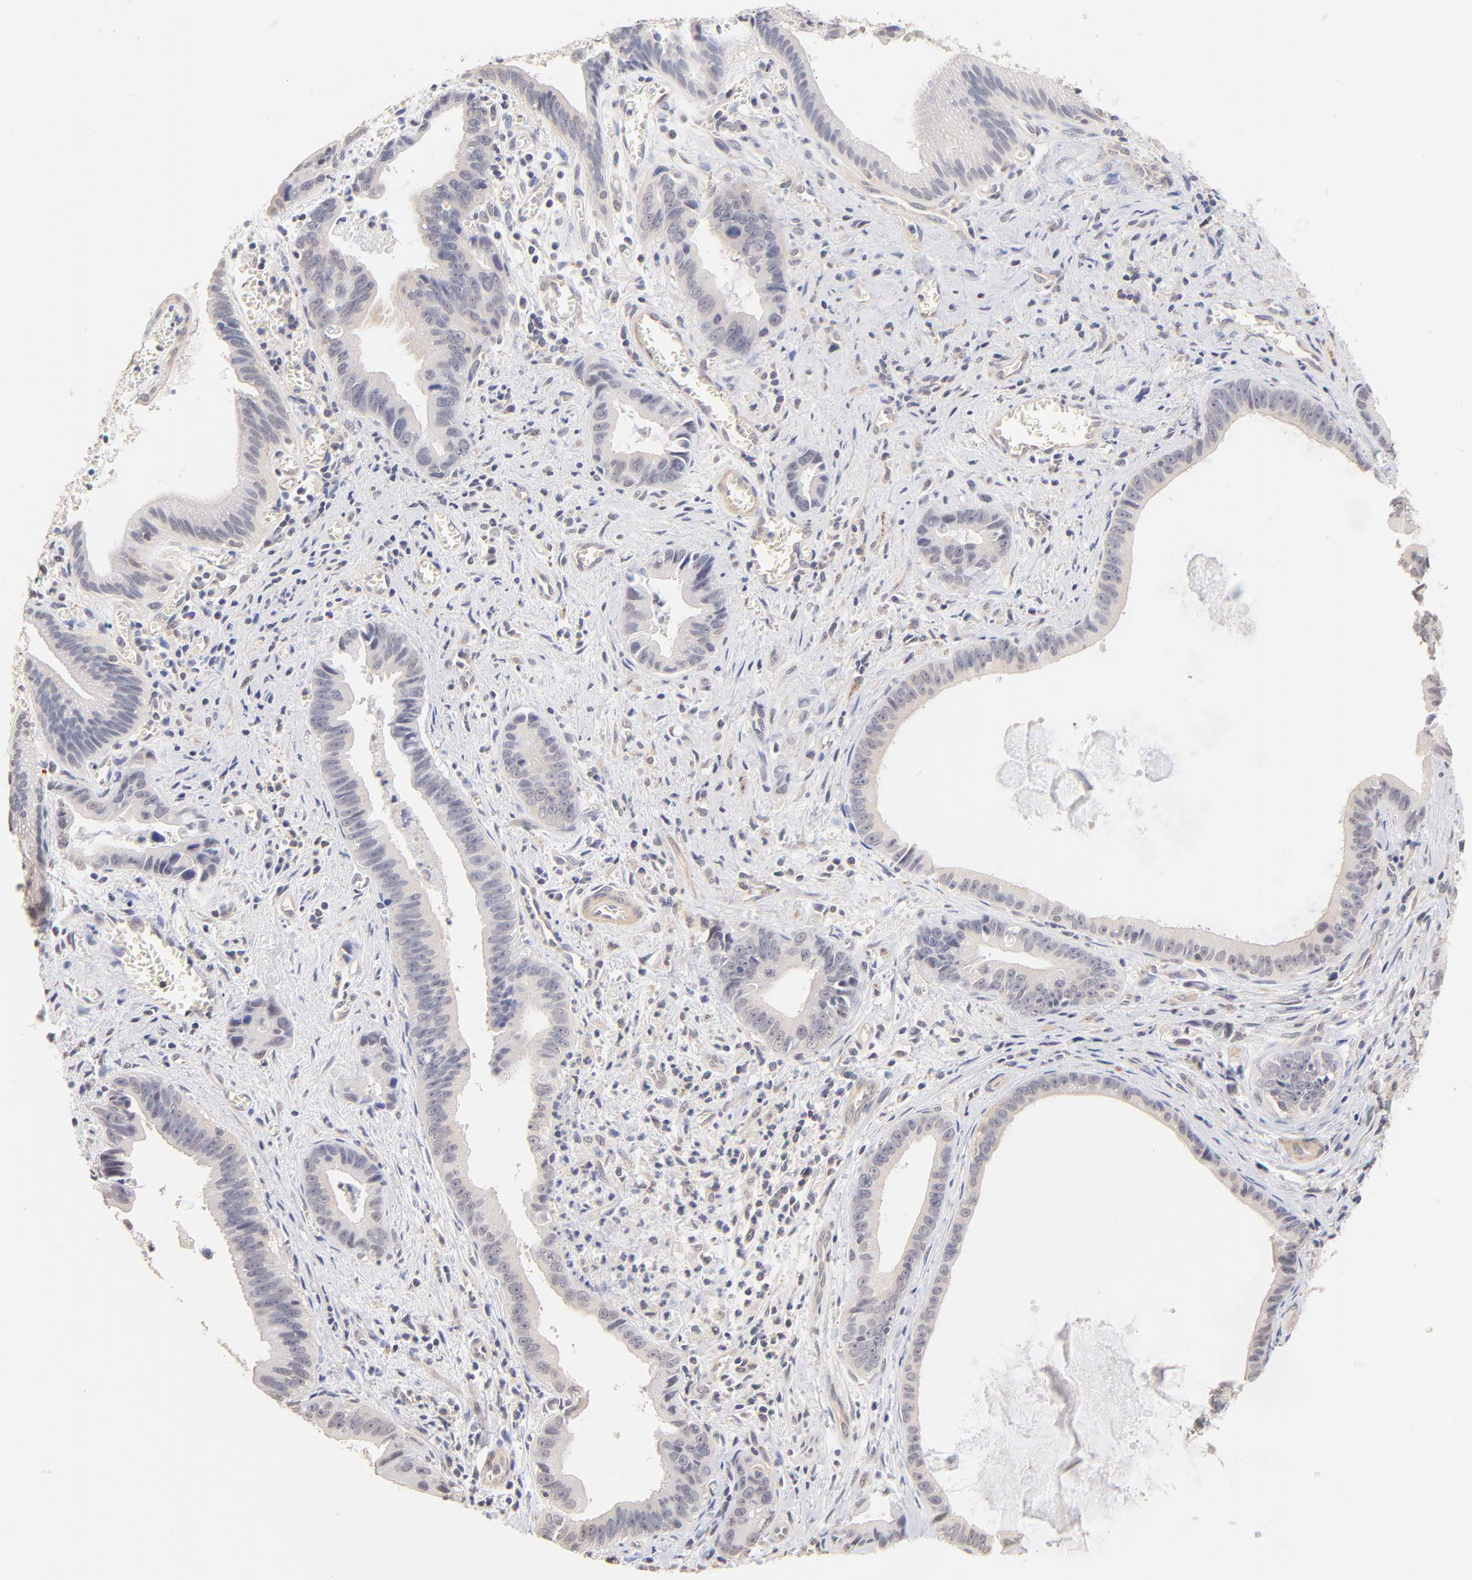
{"staining": {"intensity": "negative", "quantity": "none", "location": "none"}, "tissue": "liver cancer", "cell_type": "Tumor cells", "image_type": "cancer", "snomed": [{"axis": "morphology", "description": "Cholangiocarcinoma"}, {"axis": "topography", "description": "Liver"}], "caption": "High power microscopy histopathology image of an immunohistochemistry (IHC) image of liver cancer (cholangiocarcinoma), revealing no significant positivity in tumor cells. (DAB immunohistochemistry visualized using brightfield microscopy, high magnification).", "gene": "RIBC2", "patient": {"sex": "female", "age": 55}}